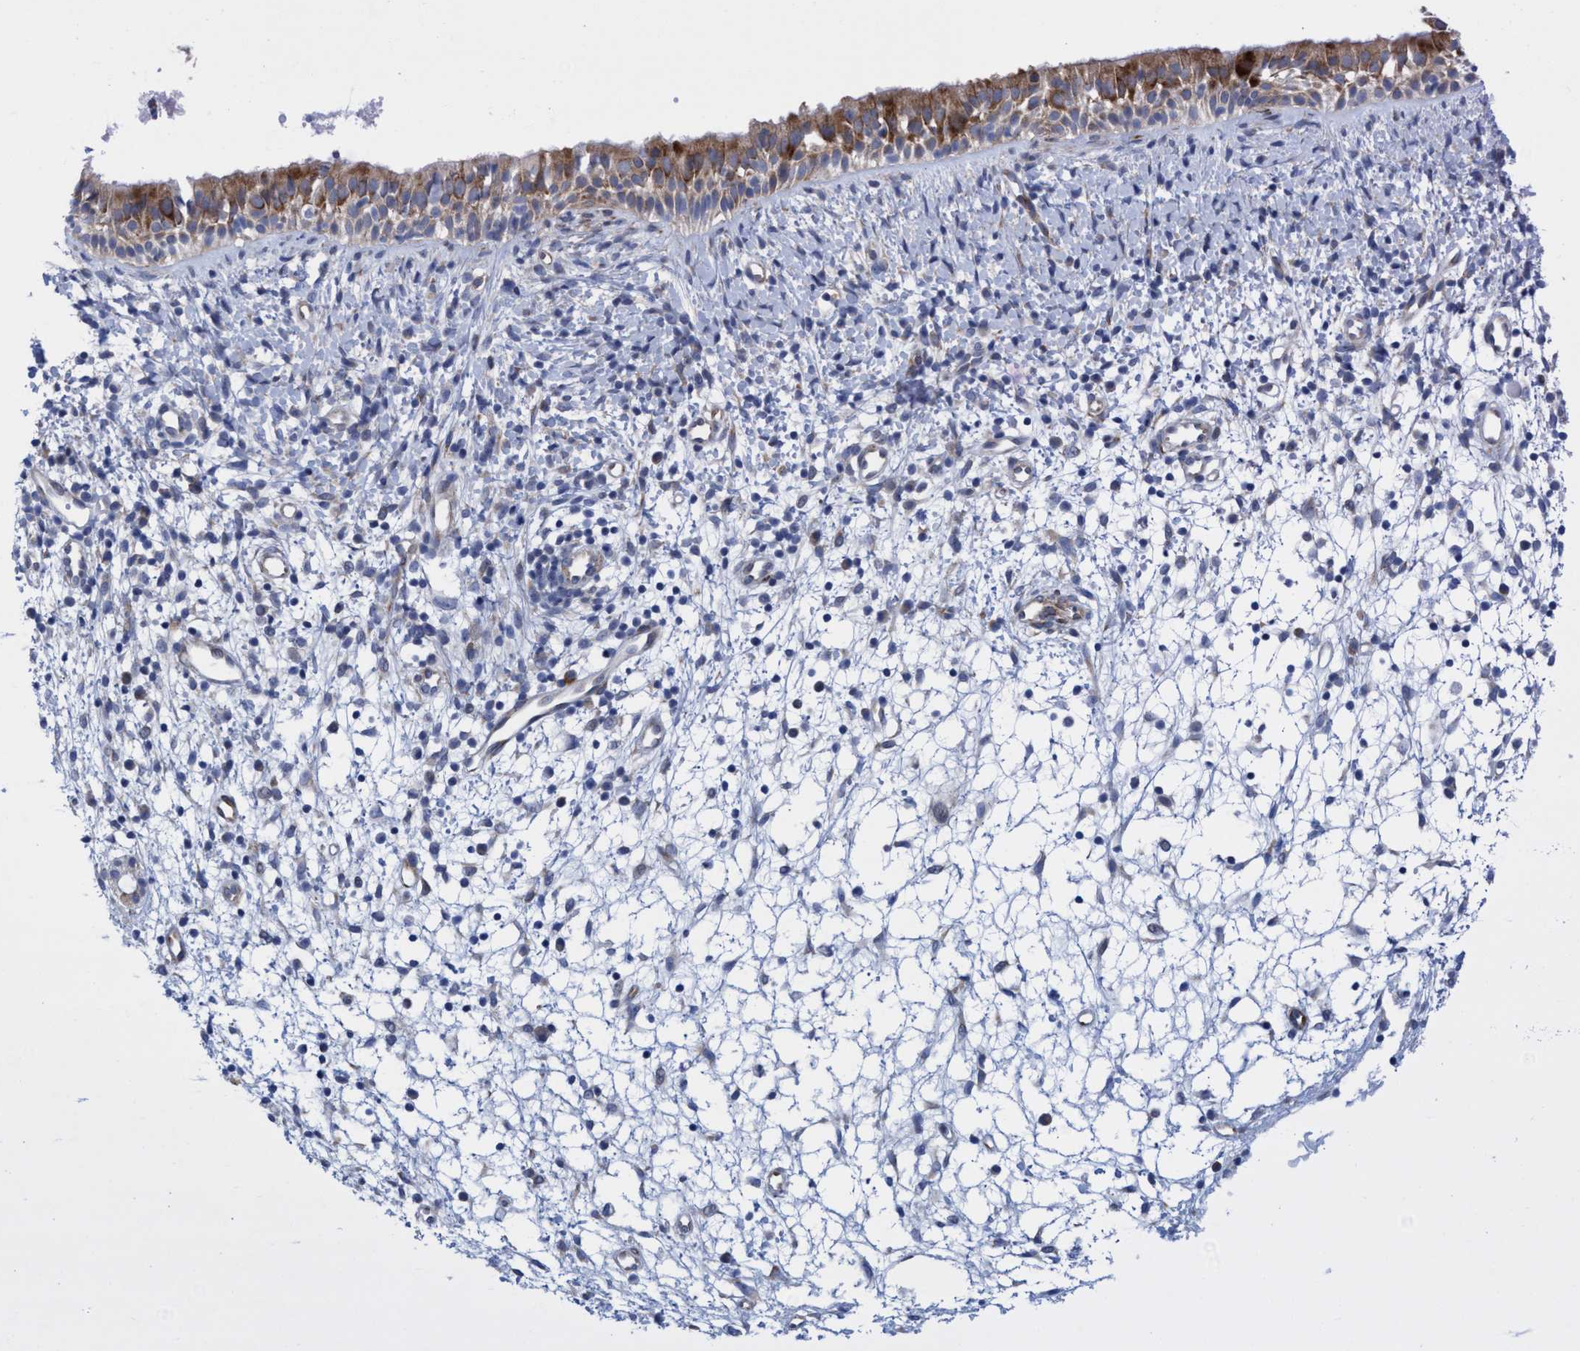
{"staining": {"intensity": "moderate", "quantity": ">75%", "location": "cytoplasmic/membranous"}, "tissue": "nasopharynx", "cell_type": "Respiratory epithelial cells", "image_type": "normal", "snomed": [{"axis": "morphology", "description": "Normal tissue, NOS"}, {"axis": "topography", "description": "Nasopharynx"}], "caption": "This micrograph displays IHC staining of normal human nasopharynx, with medium moderate cytoplasmic/membranous positivity in approximately >75% of respiratory epithelial cells.", "gene": "R3HCC1", "patient": {"sex": "male", "age": 22}}